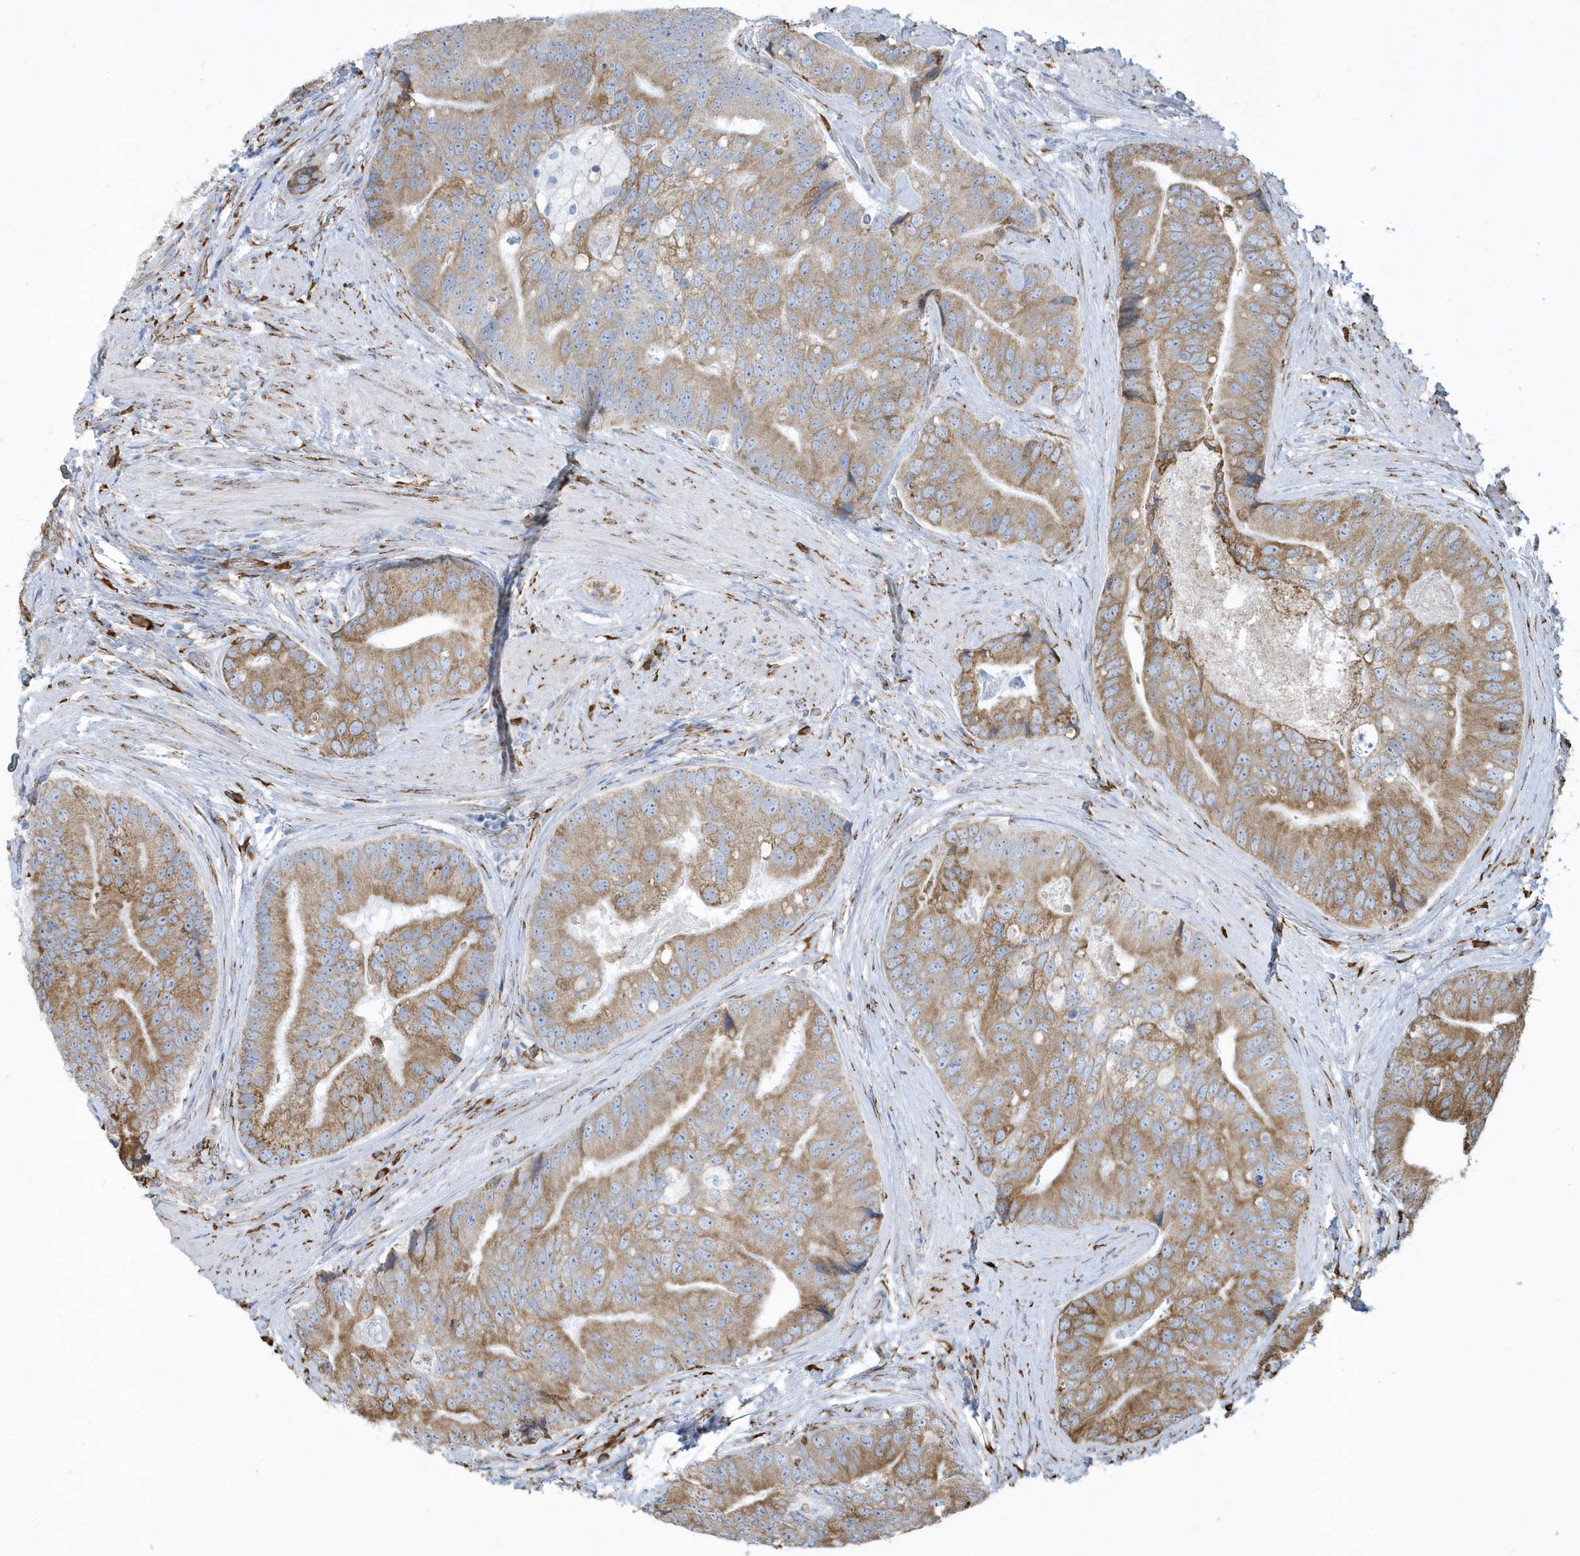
{"staining": {"intensity": "moderate", "quantity": ">75%", "location": "cytoplasmic/membranous"}, "tissue": "prostate cancer", "cell_type": "Tumor cells", "image_type": "cancer", "snomed": [{"axis": "morphology", "description": "Adenocarcinoma, High grade"}, {"axis": "topography", "description": "Prostate"}], "caption": "Brown immunohistochemical staining in human prostate high-grade adenocarcinoma displays moderate cytoplasmic/membranous positivity in approximately >75% of tumor cells.", "gene": "DCAF1", "patient": {"sex": "male", "age": 70}}